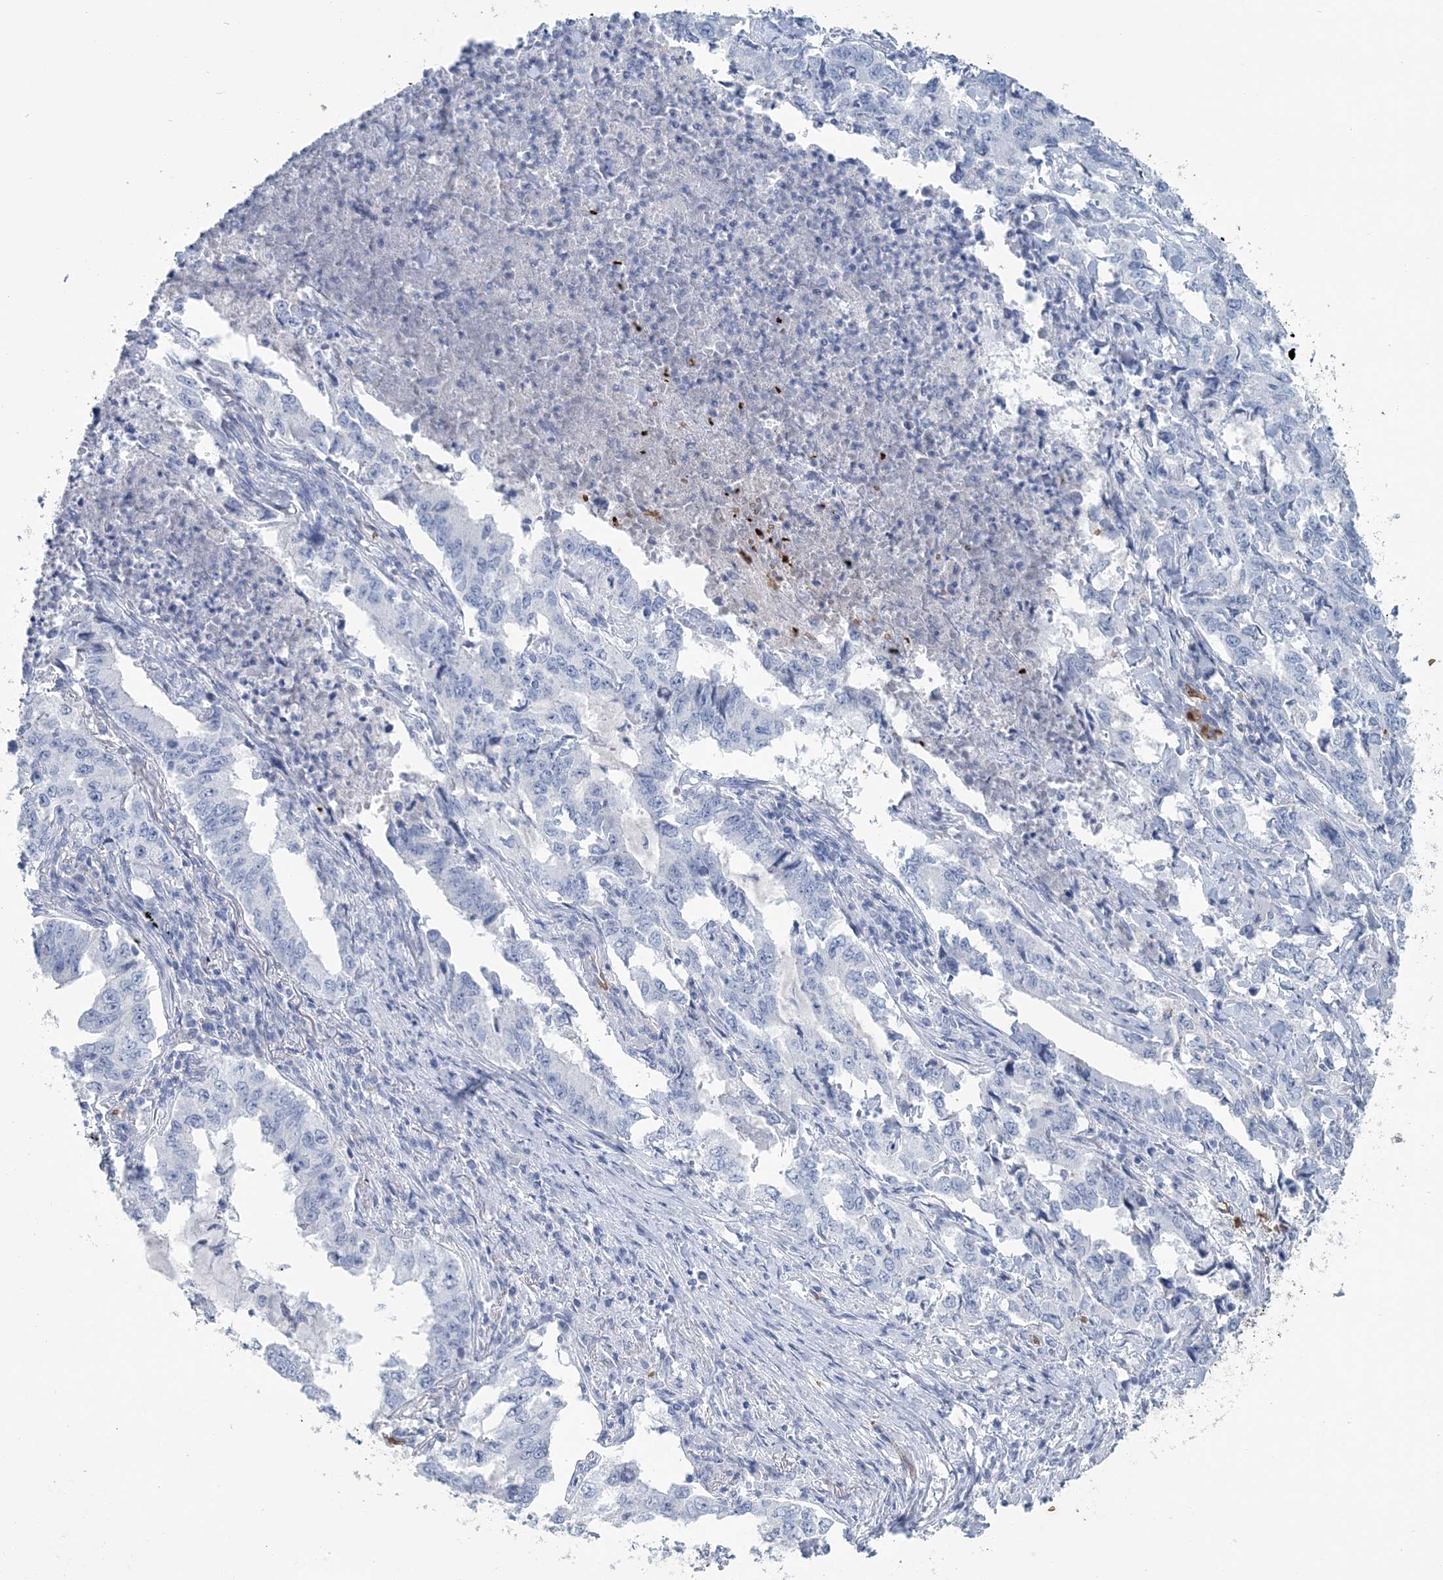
{"staining": {"intensity": "negative", "quantity": "none", "location": "none"}, "tissue": "lung cancer", "cell_type": "Tumor cells", "image_type": "cancer", "snomed": [{"axis": "morphology", "description": "Adenocarcinoma, NOS"}, {"axis": "topography", "description": "Lung"}], "caption": "An image of human adenocarcinoma (lung) is negative for staining in tumor cells.", "gene": "HBD", "patient": {"sex": "female", "age": 51}}